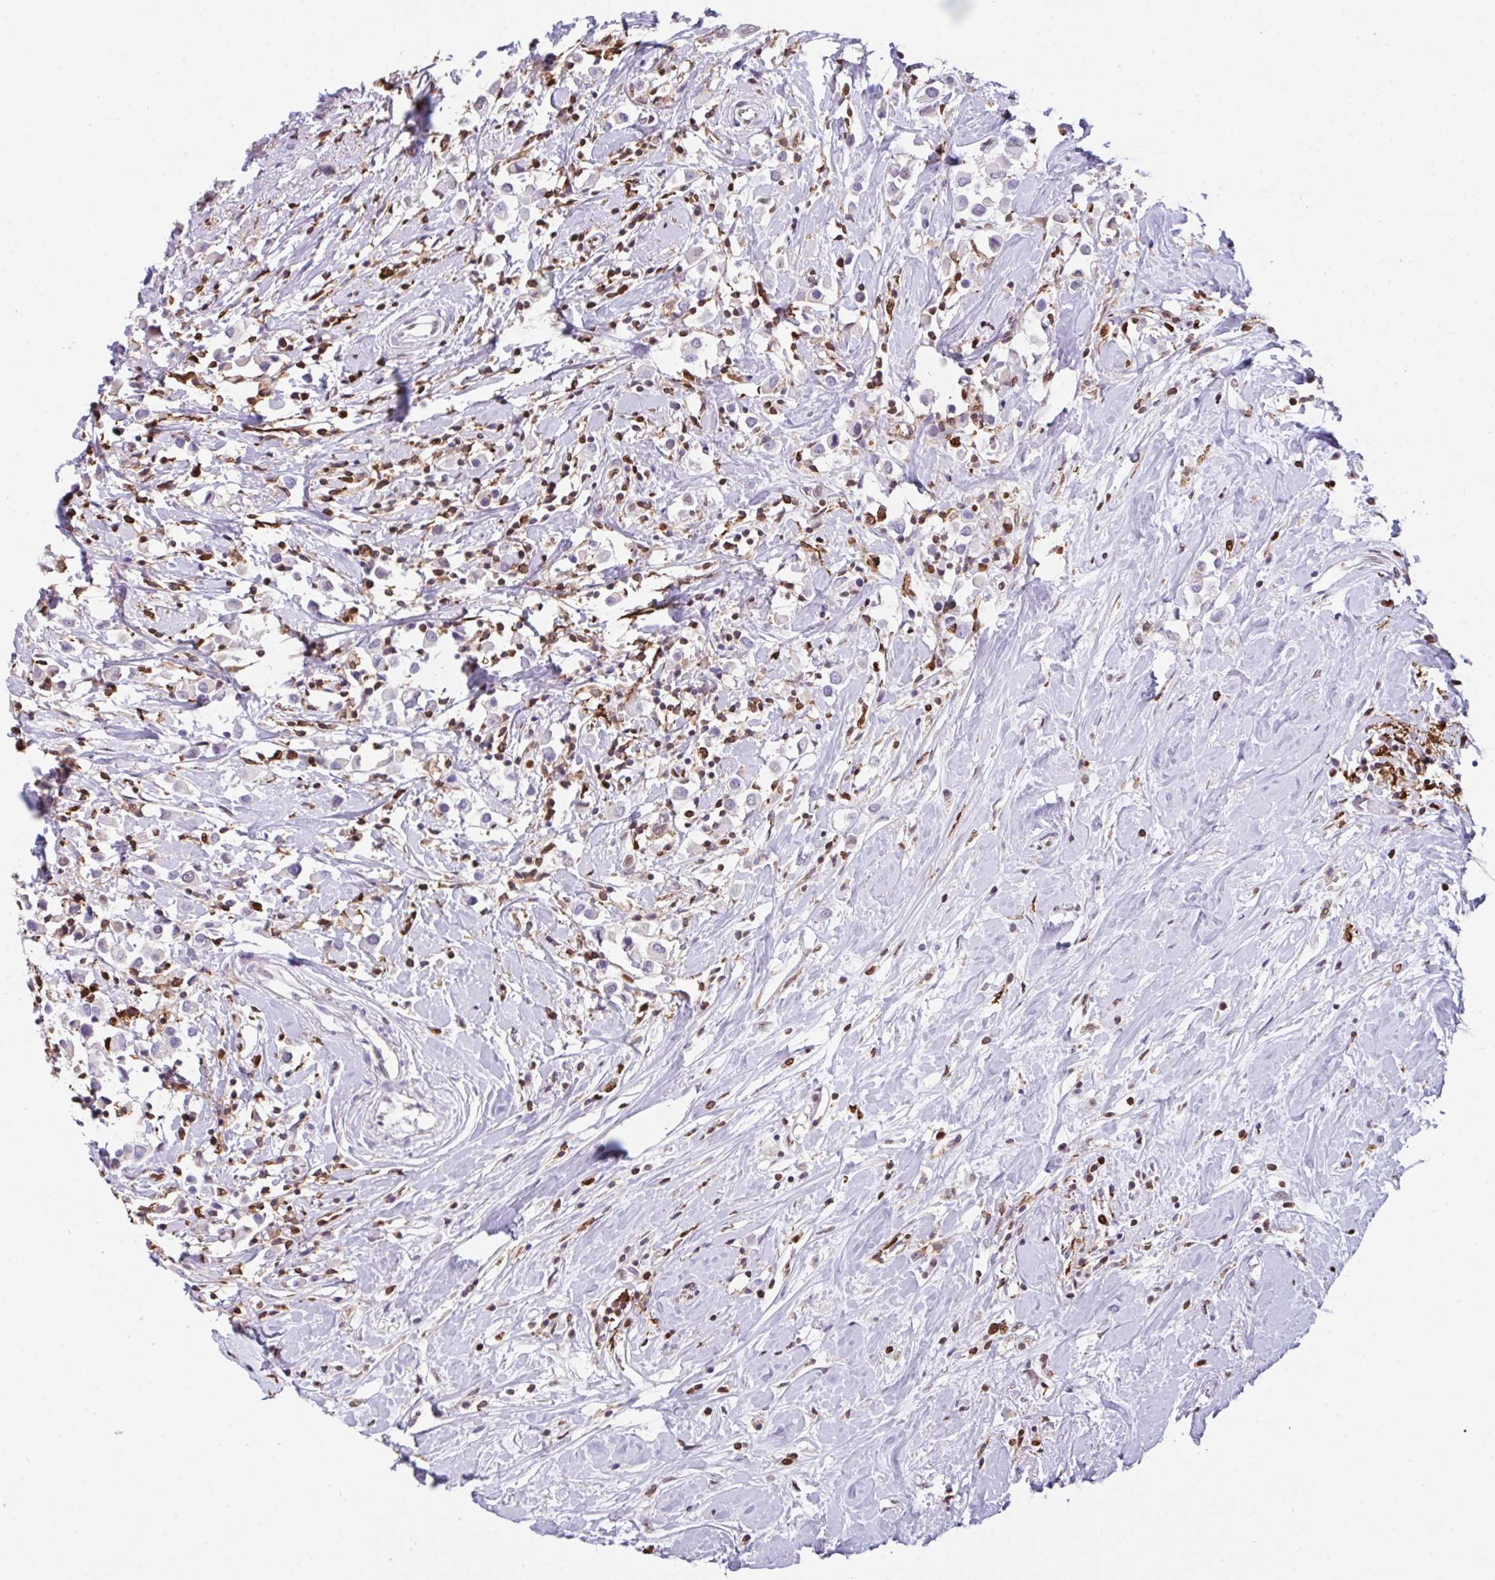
{"staining": {"intensity": "negative", "quantity": "none", "location": "none"}, "tissue": "breast cancer", "cell_type": "Tumor cells", "image_type": "cancer", "snomed": [{"axis": "morphology", "description": "Duct carcinoma"}, {"axis": "topography", "description": "Breast"}], "caption": "Tumor cells show no significant protein expression in breast intraductal carcinoma.", "gene": "BTBD10", "patient": {"sex": "female", "age": 61}}